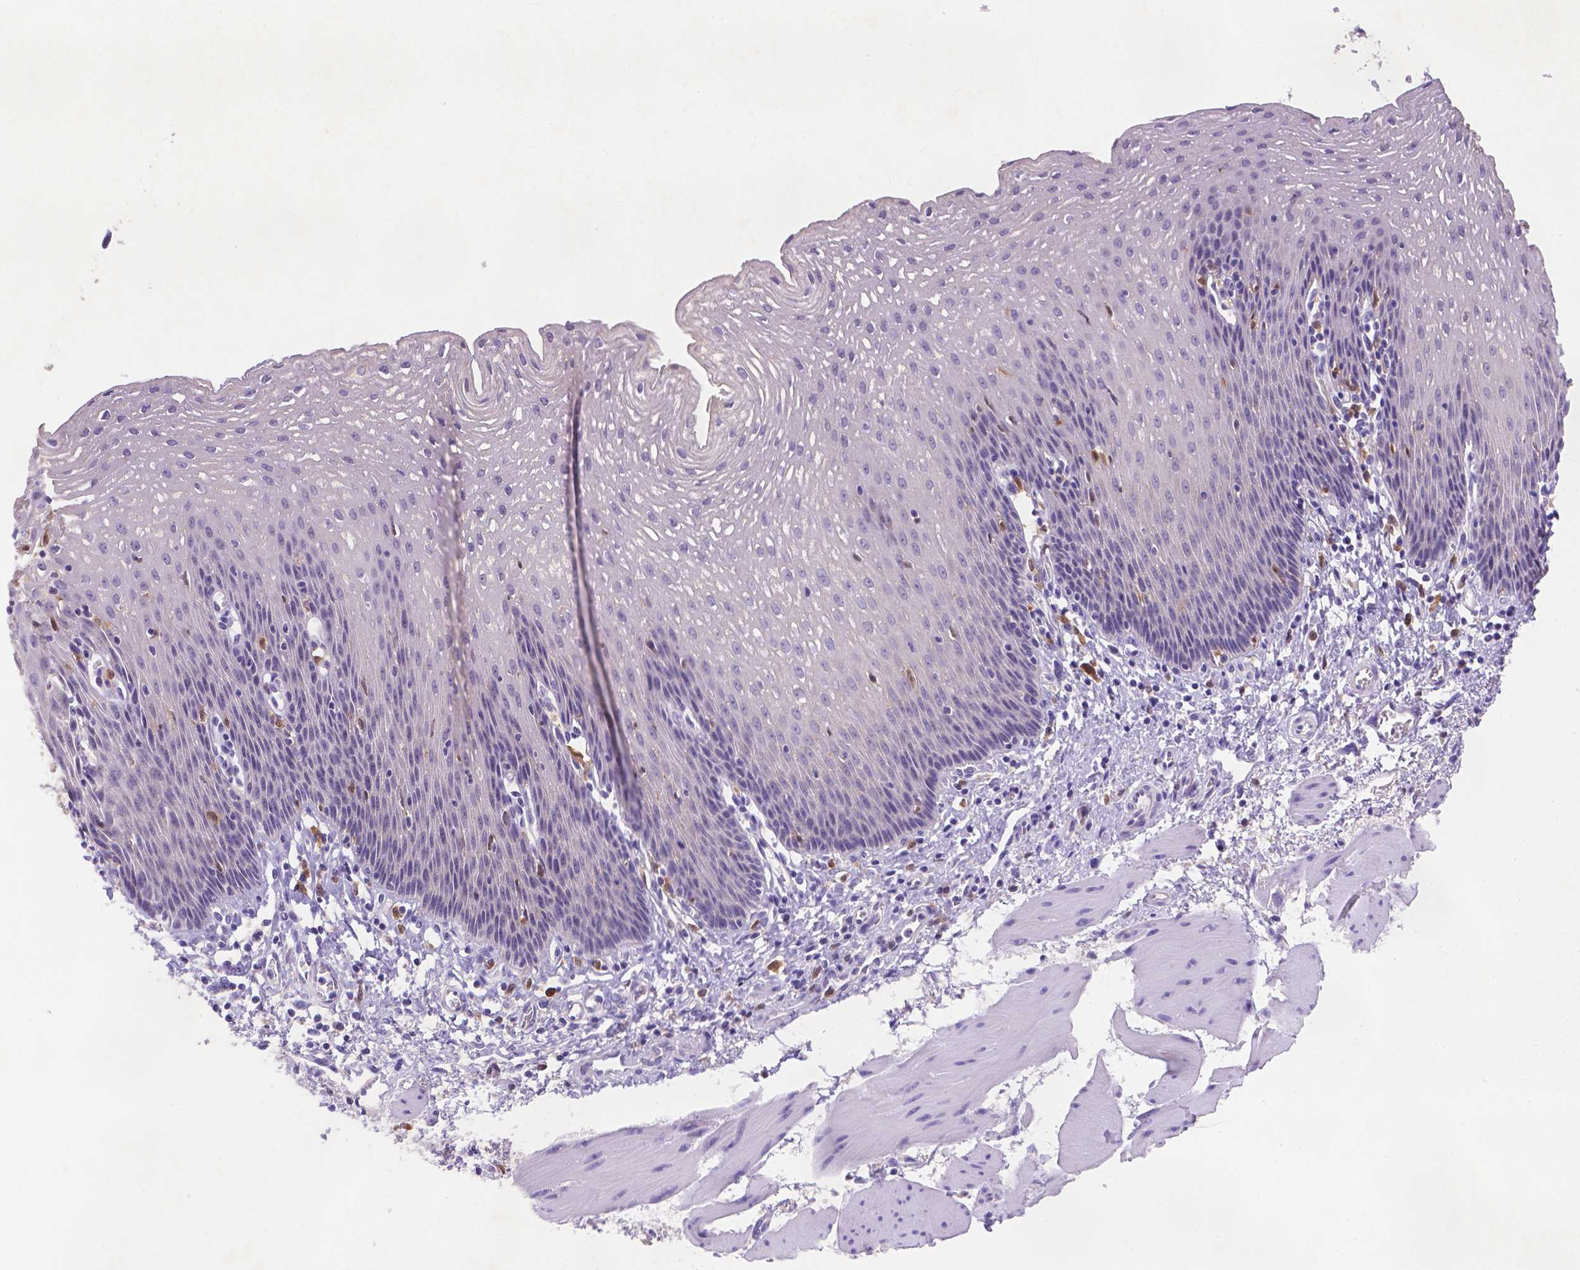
{"staining": {"intensity": "negative", "quantity": "none", "location": "none"}, "tissue": "esophagus", "cell_type": "Squamous epithelial cells", "image_type": "normal", "snomed": [{"axis": "morphology", "description": "Normal tissue, NOS"}, {"axis": "topography", "description": "Esophagus"}], "caption": "IHC of benign human esophagus shows no positivity in squamous epithelial cells. (DAB (3,3'-diaminobenzidine) IHC with hematoxylin counter stain).", "gene": "FGD2", "patient": {"sex": "female", "age": 64}}